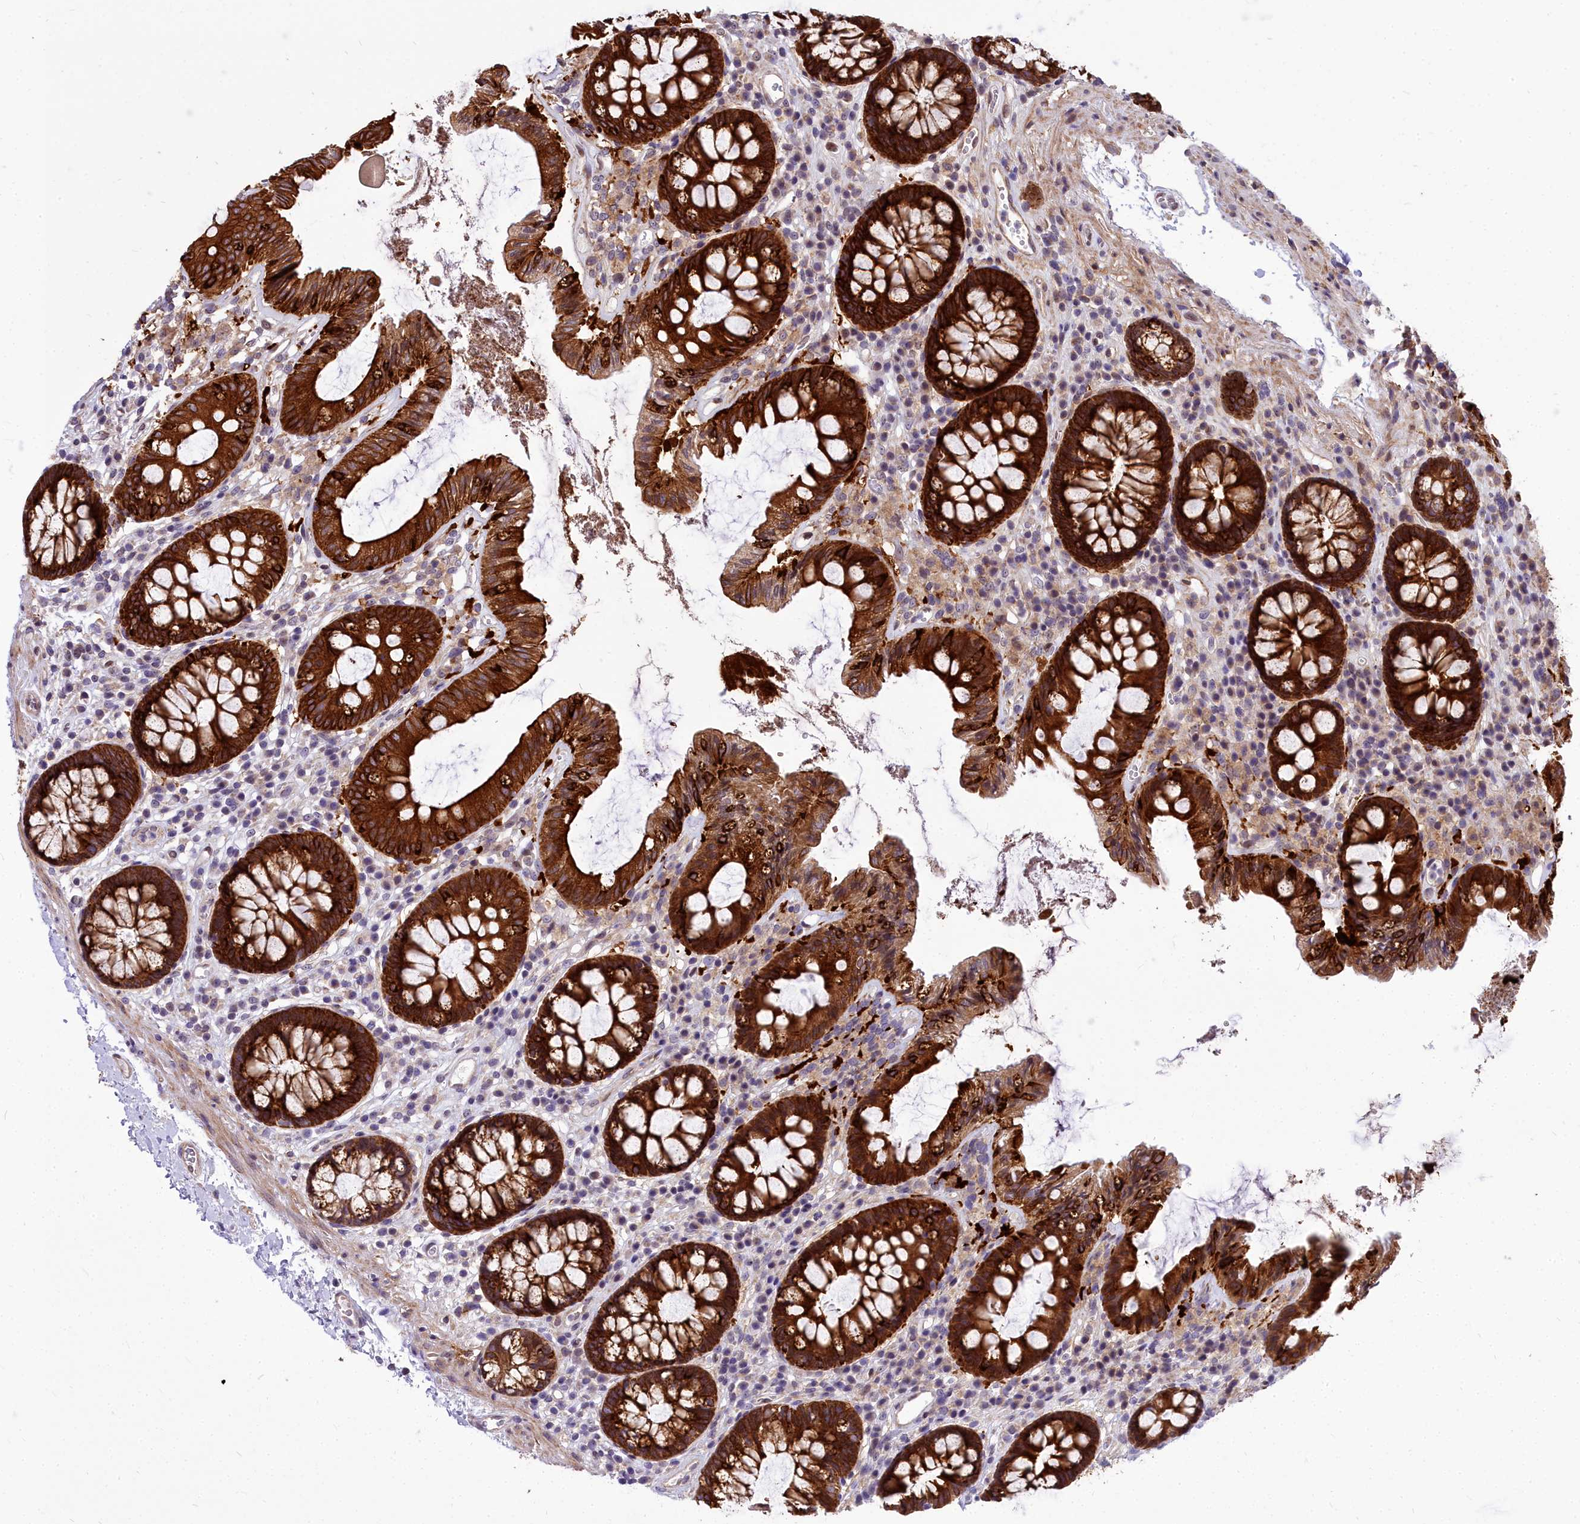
{"staining": {"intensity": "weak", "quantity": "25%-75%", "location": "cytoplasmic/membranous,nuclear"}, "tissue": "colon", "cell_type": "Endothelial cells", "image_type": "normal", "snomed": [{"axis": "morphology", "description": "Normal tissue, NOS"}, {"axis": "topography", "description": "Colon"}], "caption": "Protein expression analysis of normal colon displays weak cytoplasmic/membranous,nuclear positivity in approximately 25%-75% of endothelial cells. Immunohistochemistry (ihc) stains the protein in brown and the nuclei are stained blue.", "gene": "ABCB8", "patient": {"sex": "male", "age": 84}}